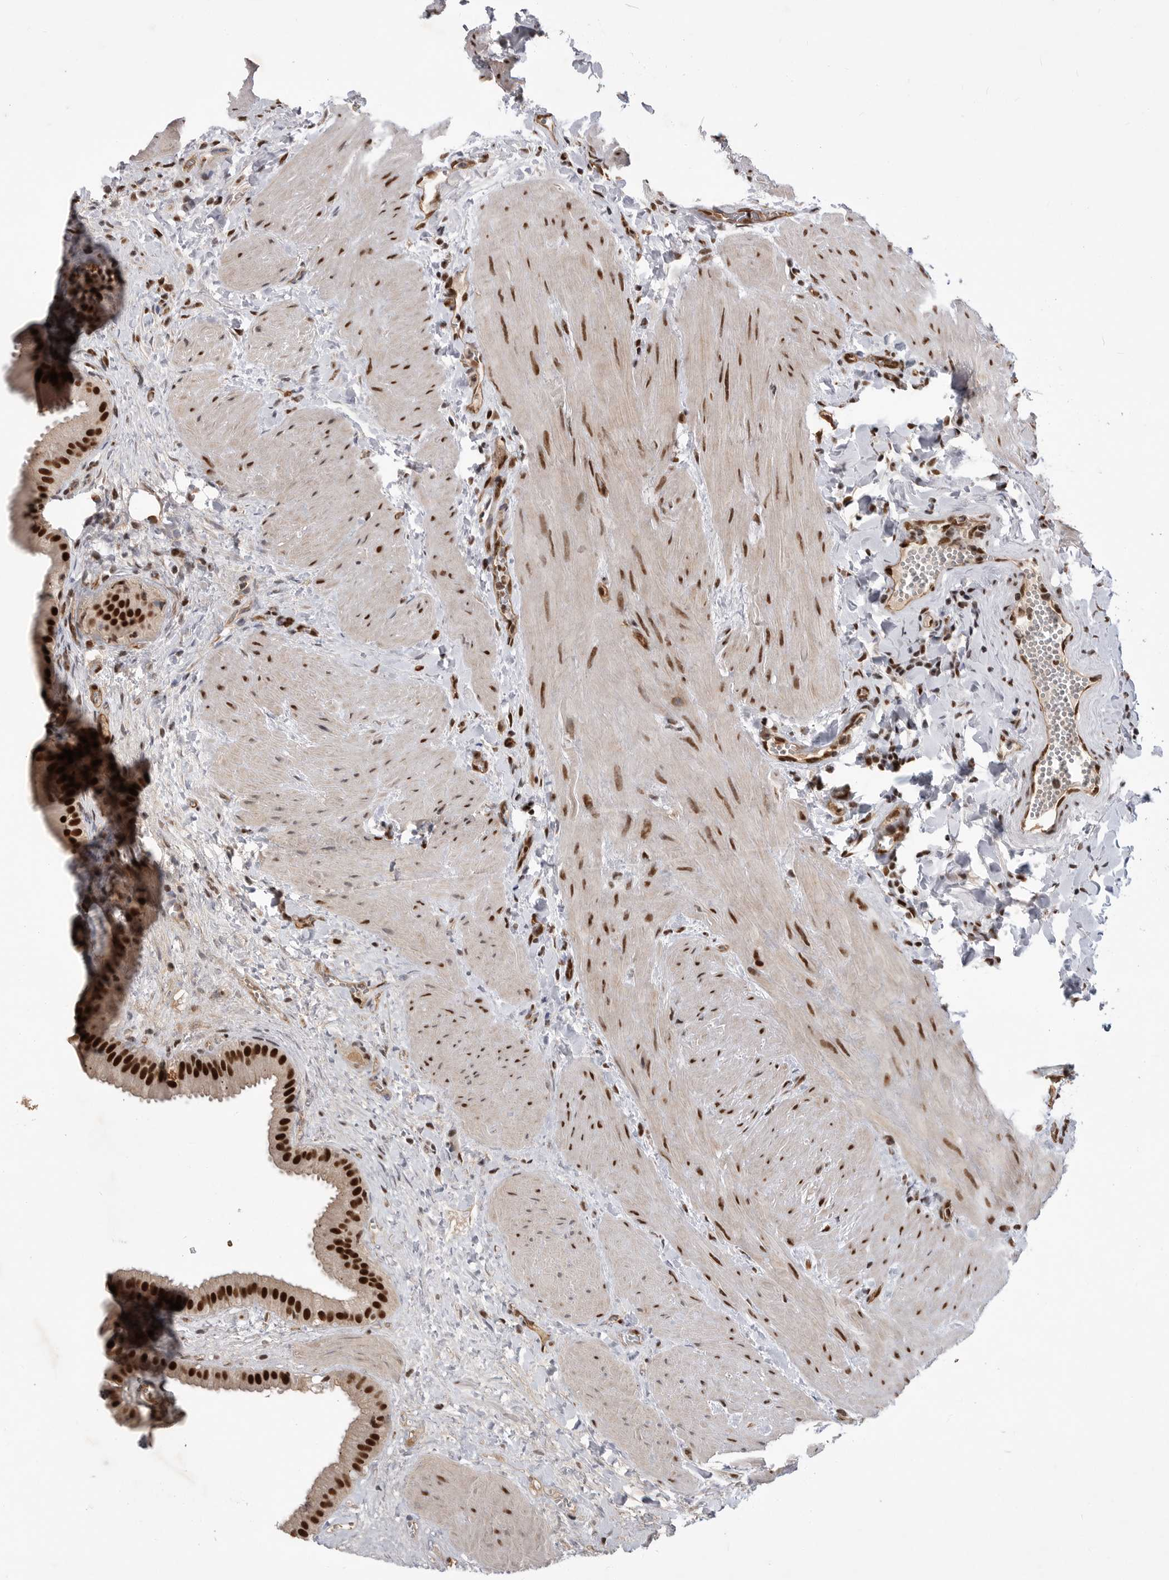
{"staining": {"intensity": "strong", "quantity": ">75%", "location": "nuclear"}, "tissue": "gallbladder", "cell_type": "Glandular cells", "image_type": "normal", "snomed": [{"axis": "morphology", "description": "Normal tissue, NOS"}, {"axis": "topography", "description": "Gallbladder"}], "caption": "Glandular cells demonstrate high levels of strong nuclear staining in about >75% of cells in normal gallbladder. The protein of interest is stained brown, and the nuclei are stained in blue (DAB (3,3'-diaminobenzidine) IHC with brightfield microscopy, high magnification).", "gene": "PPP1R8", "patient": {"sex": "male", "age": 55}}